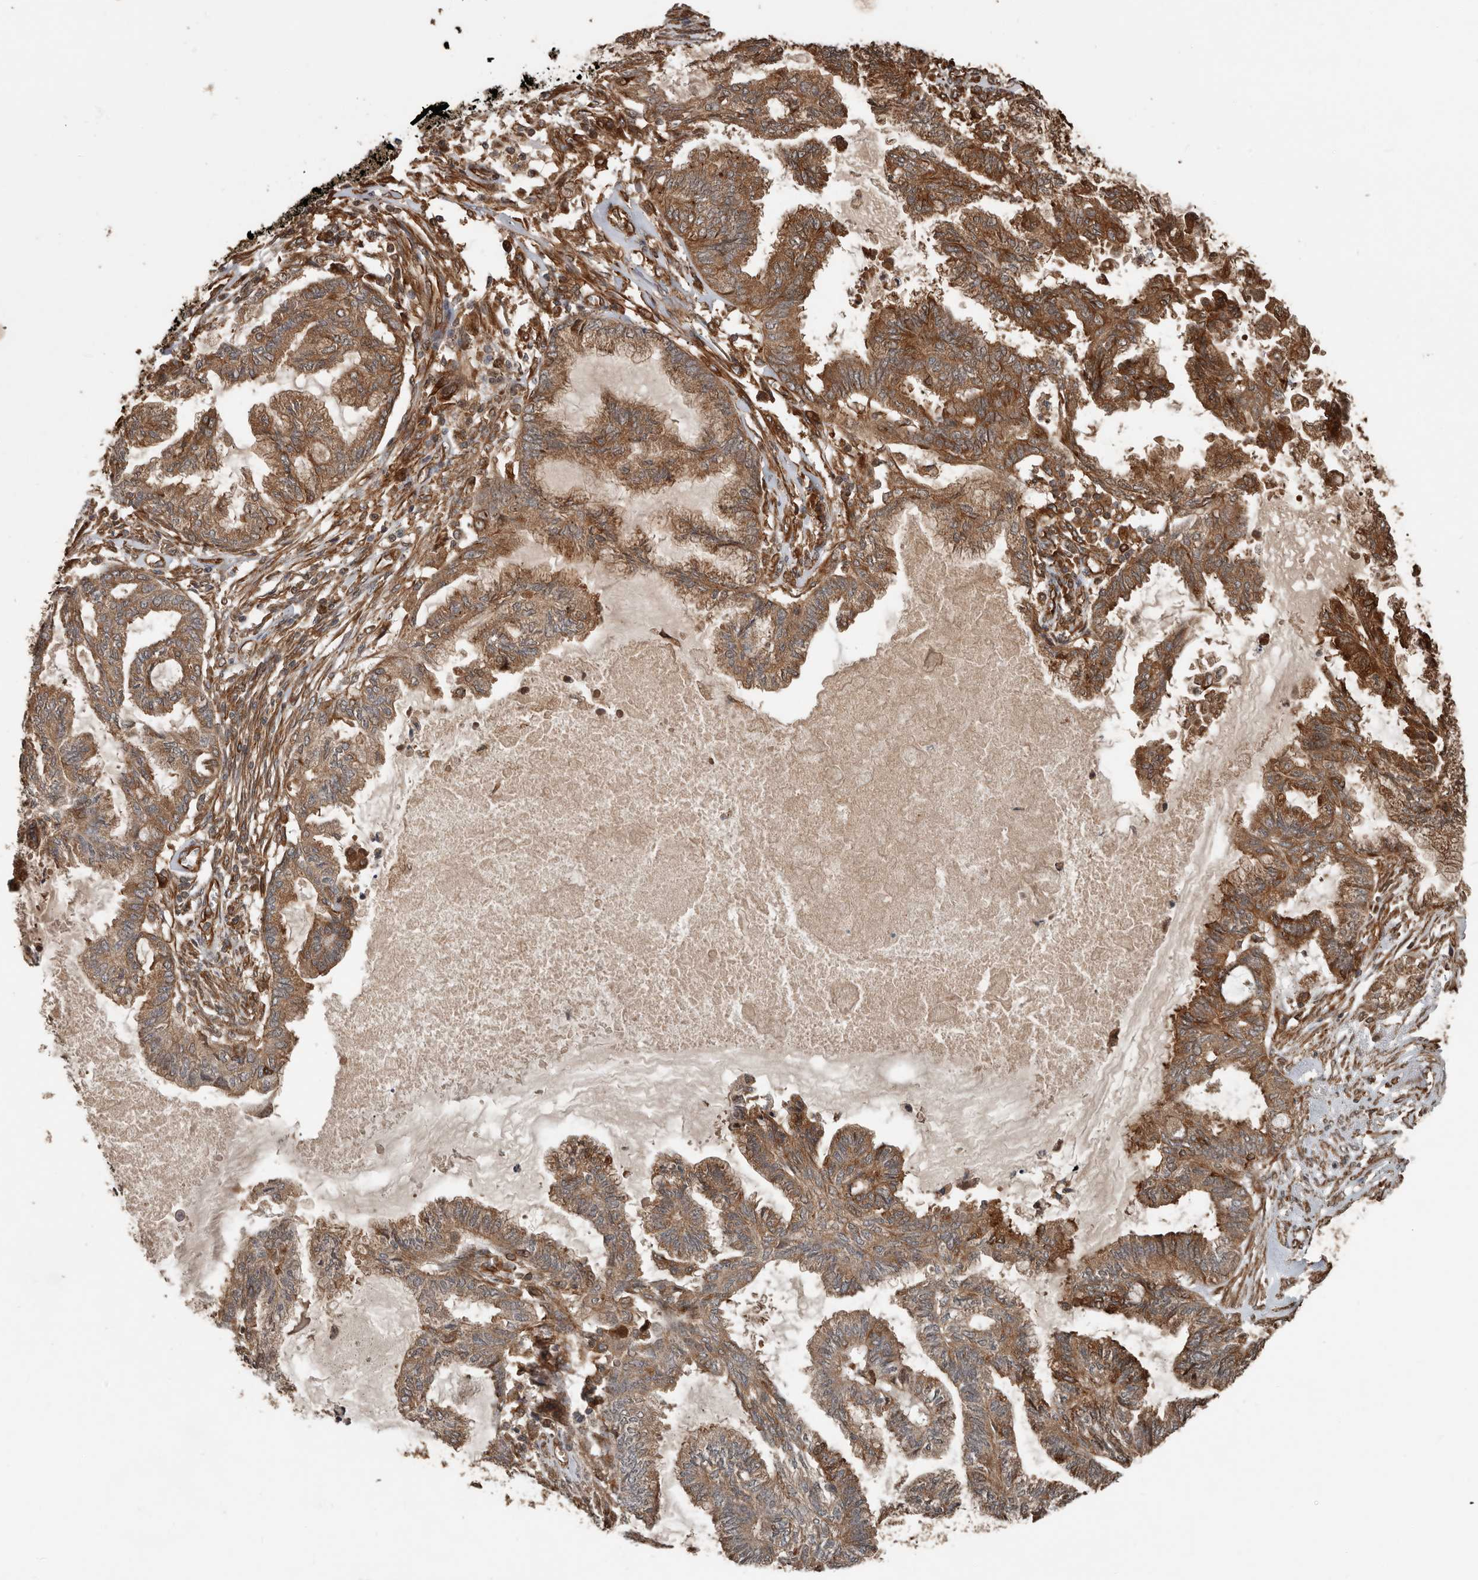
{"staining": {"intensity": "moderate", "quantity": ">75%", "location": "cytoplasmic/membranous"}, "tissue": "endometrial cancer", "cell_type": "Tumor cells", "image_type": "cancer", "snomed": [{"axis": "morphology", "description": "Adenocarcinoma, NOS"}, {"axis": "topography", "description": "Endometrium"}], "caption": "This is an image of IHC staining of adenocarcinoma (endometrial), which shows moderate expression in the cytoplasmic/membranous of tumor cells.", "gene": "YOD1", "patient": {"sex": "female", "age": 86}}